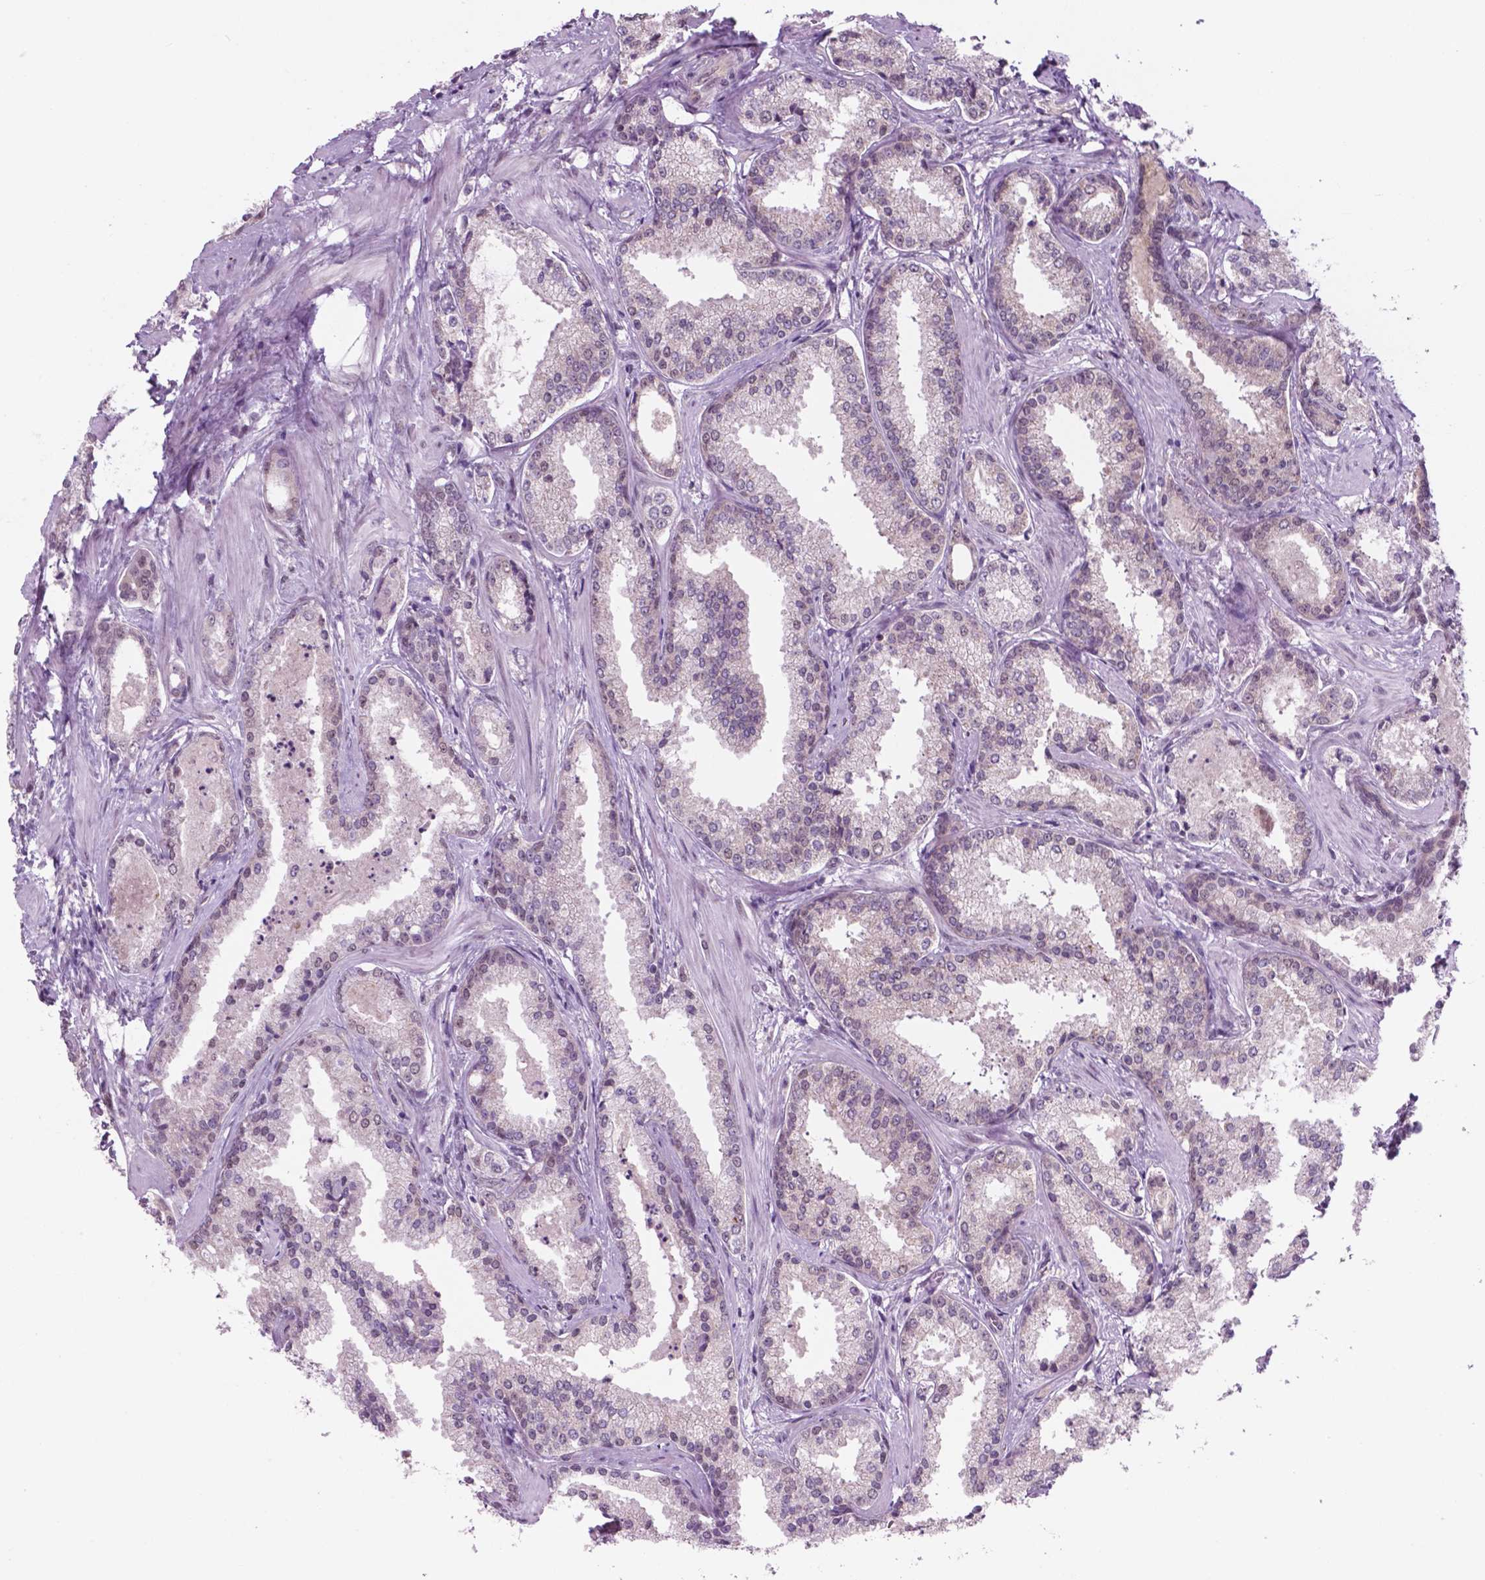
{"staining": {"intensity": "weak", "quantity": "<25%", "location": "nuclear"}, "tissue": "prostate cancer", "cell_type": "Tumor cells", "image_type": "cancer", "snomed": [{"axis": "morphology", "description": "Adenocarcinoma, Low grade"}, {"axis": "topography", "description": "Prostate"}], "caption": "There is no significant positivity in tumor cells of prostate cancer.", "gene": "PHAX", "patient": {"sex": "male", "age": 56}}